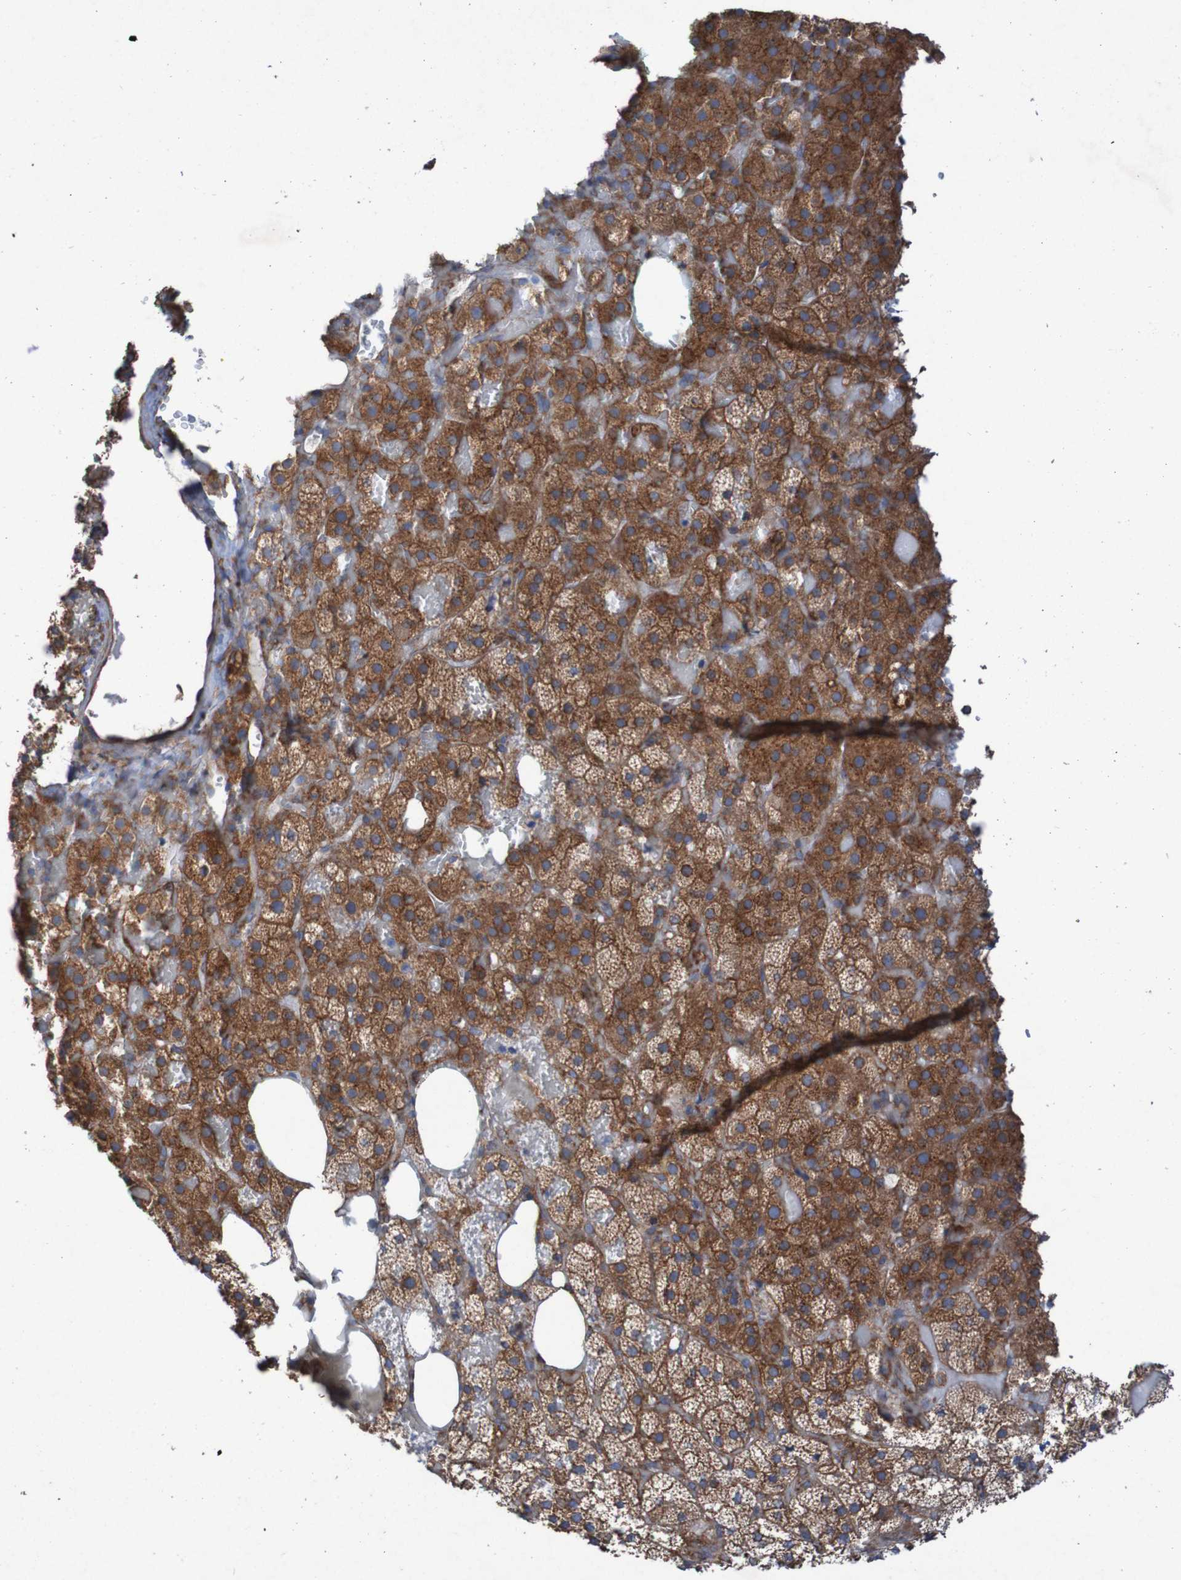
{"staining": {"intensity": "strong", "quantity": ">75%", "location": "cytoplasmic/membranous"}, "tissue": "adrenal gland", "cell_type": "Glandular cells", "image_type": "normal", "snomed": [{"axis": "morphology", "description": "Normal tissue, NOS"}, {"axis": "topography", "description": "Adrenal gland"}], "caption": "A brown stain labels strong cytoplasmic/membranous expression of a protein in glandular cells of unremarkable human adrenal gland. The protein is shown in brown color, while the nuclei are stained blue.", "gene": "RPL10L", "patient": {"sex": "female", "age": 59}}